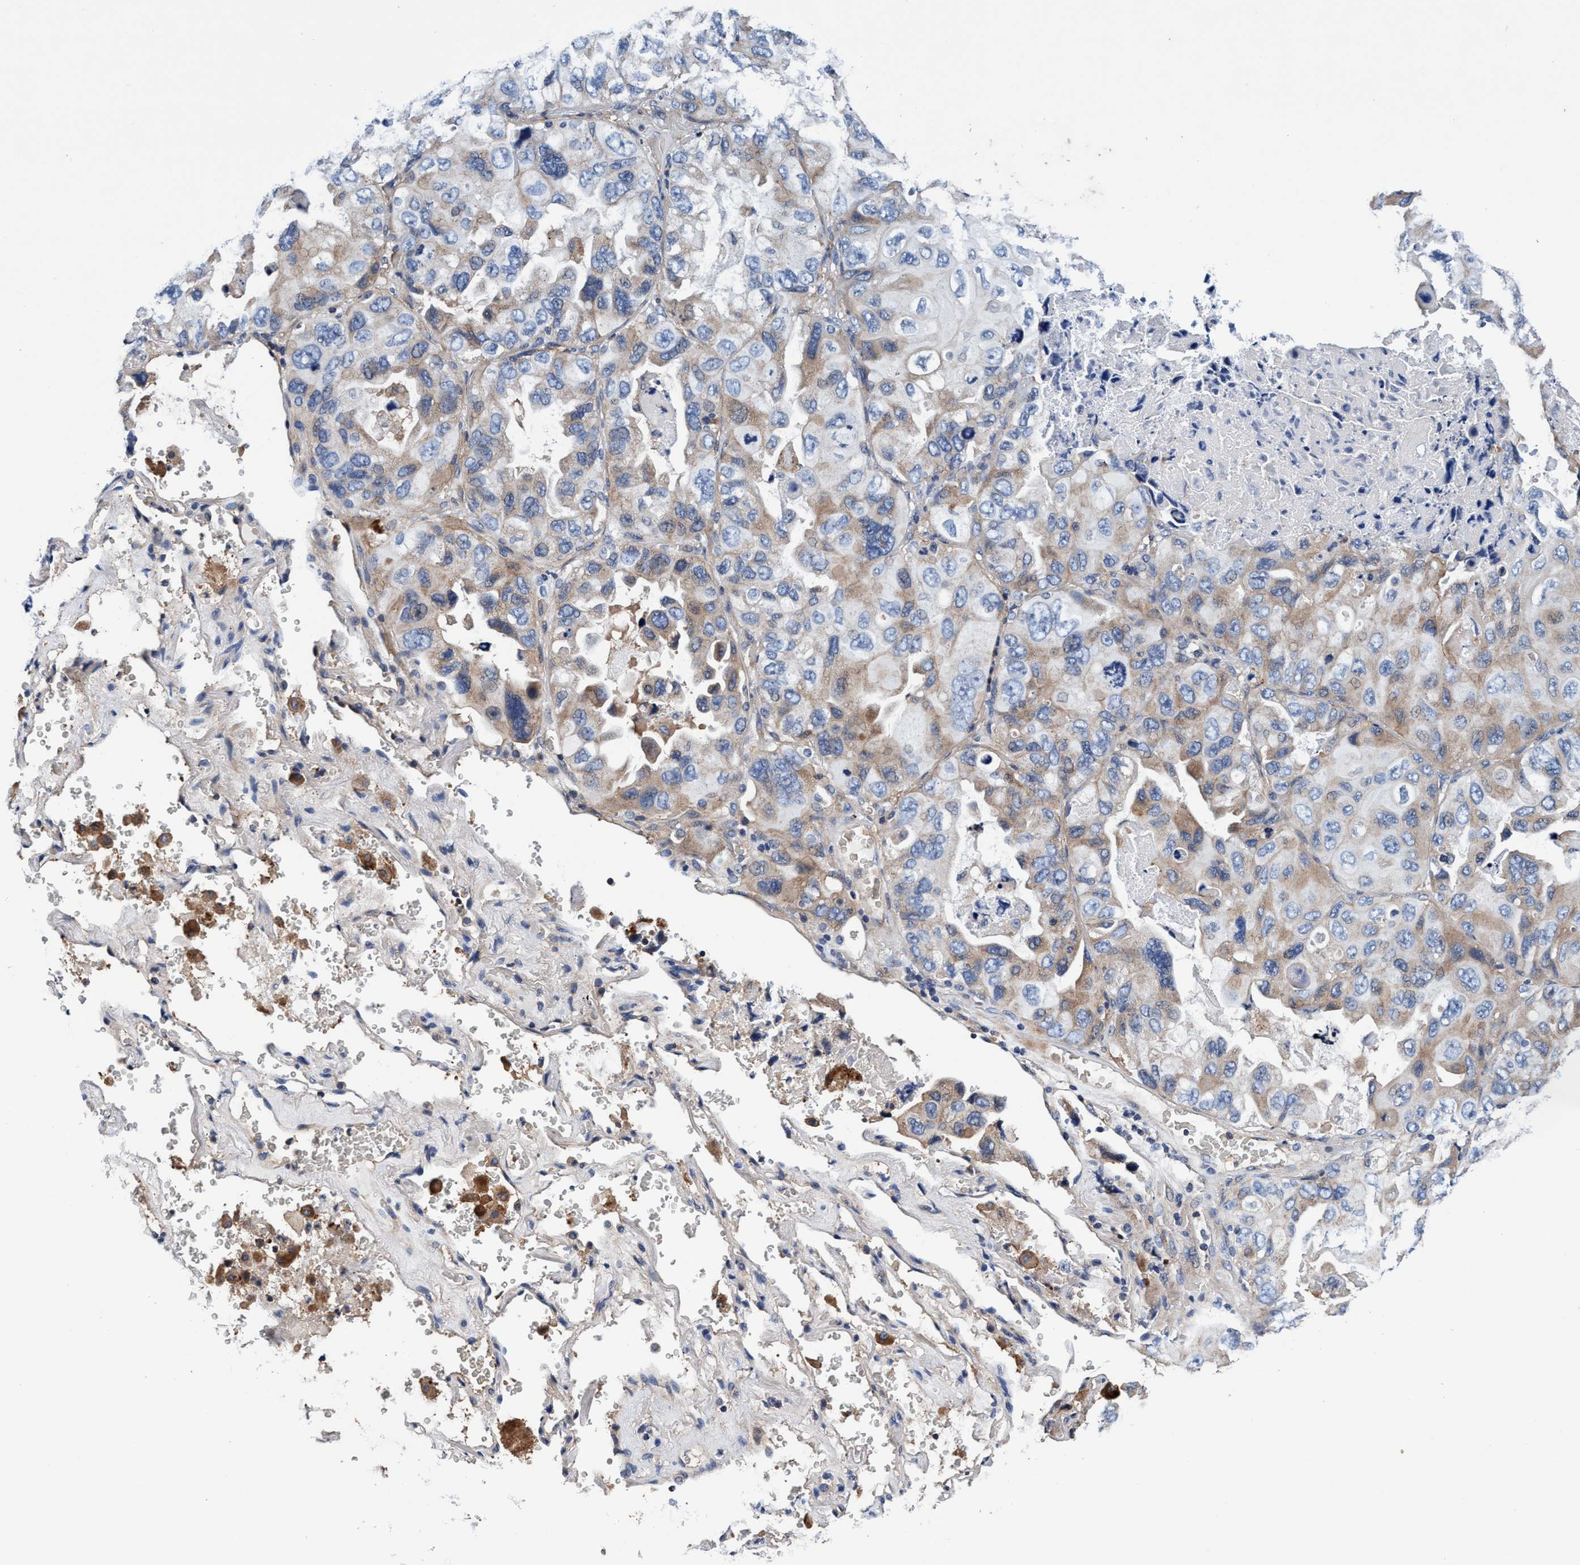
{"staining": {"intensity": "moderate", "quantity": "25%-75%", "location": "cytoplasmic/membranous"}, "tissue": "lung cancer", "cell_type": "Tumor cells", "image_type": "cancer", "snomed": [{"axis": "morphology", "description": "Squamous cell carcinoma, NOS"}, {"axis": "topography", "description": "Lung"}], "caption": "Brown immunohistochemical staining in lung squamous cell carcinoma shows moderate cytoplasmic/membranous expression in about 25%-75% of tumor cells.", "gene": "RNF208", "patient": {"sex": "female", "age": 73}}